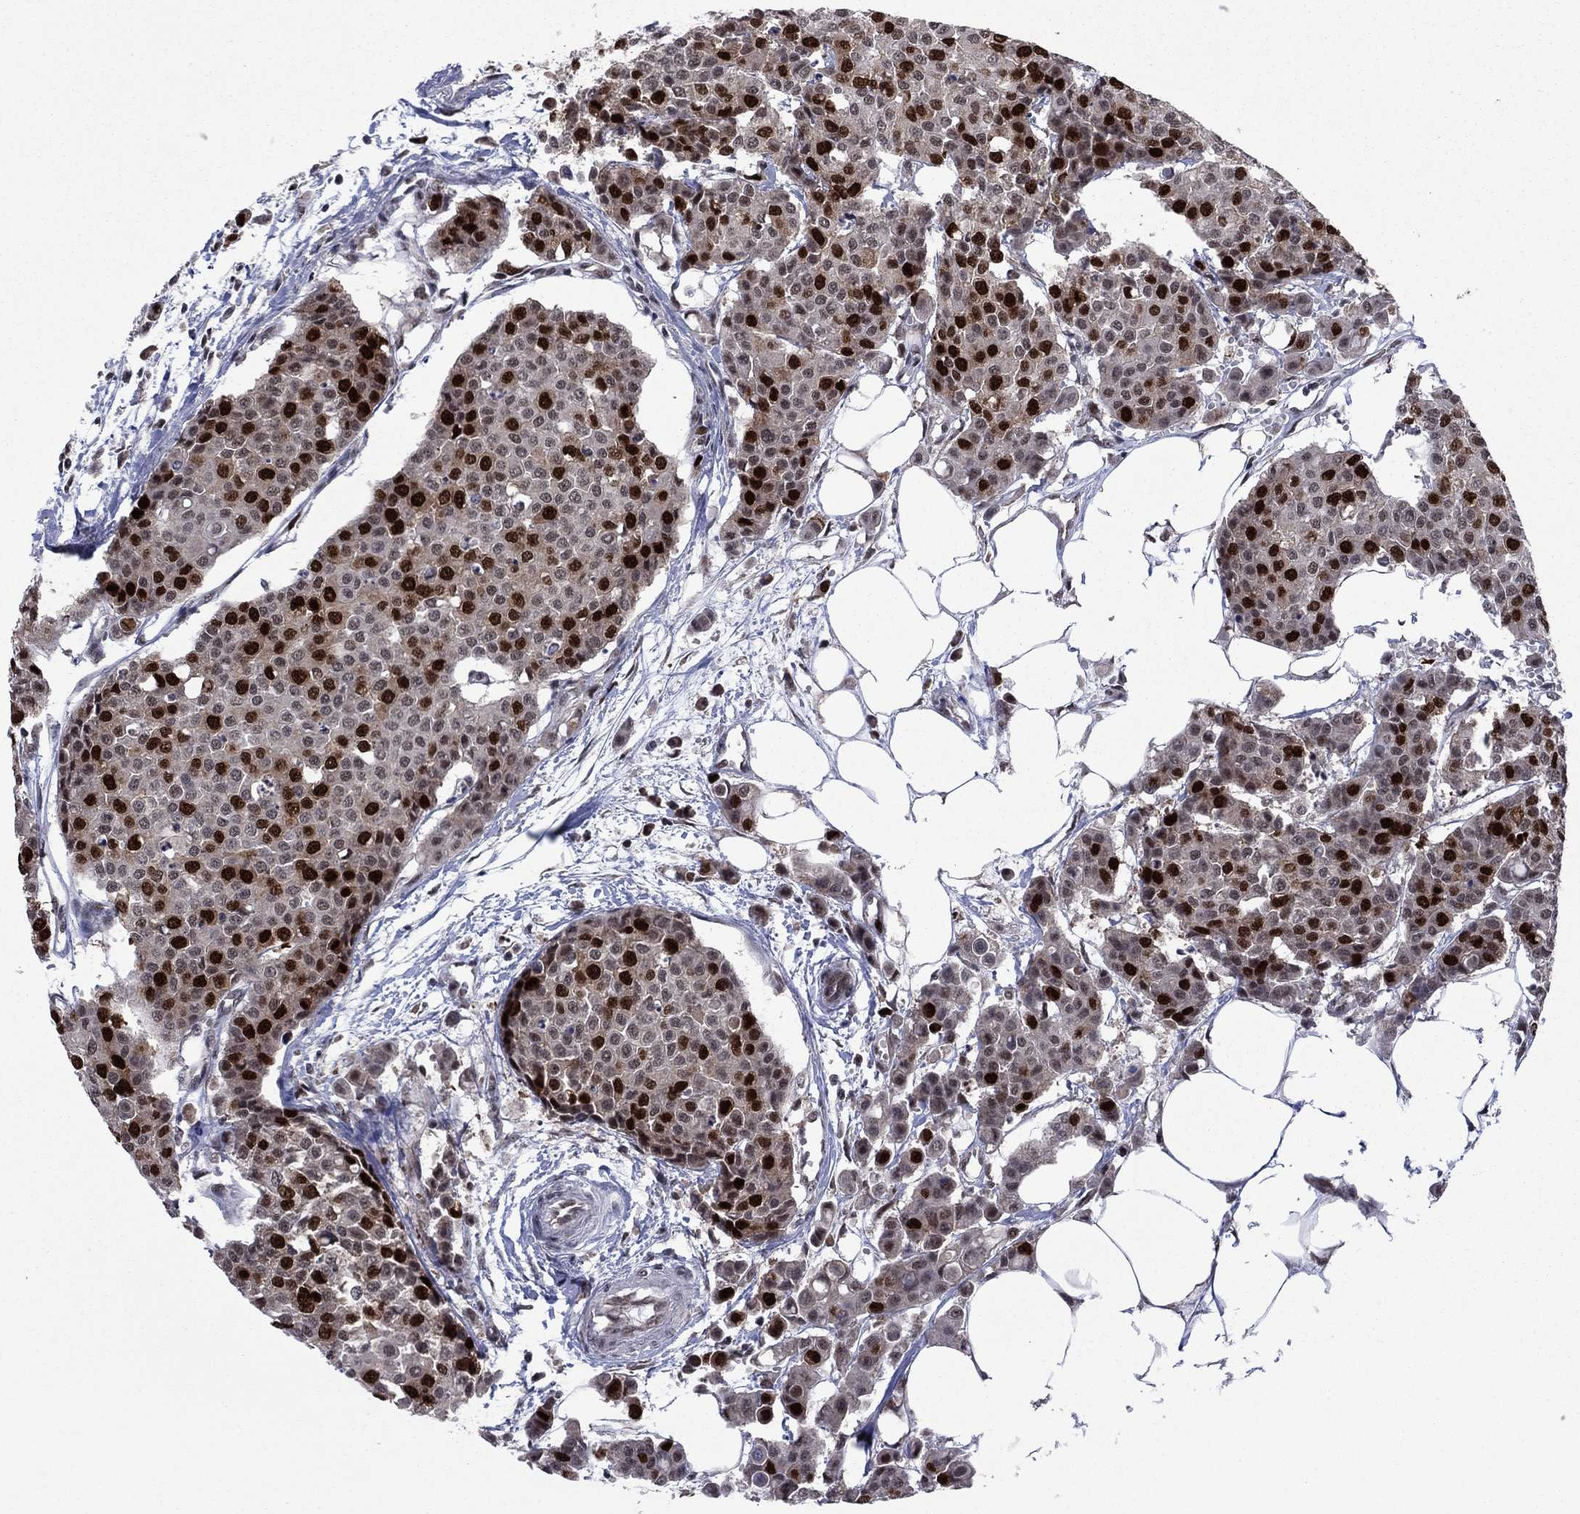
{"staining": {"intensity": "strong", "quantity": "25%-75%", "location": "nuclear"}, "tissue": "carcinoid", "cell_type": "Tumor cells", "image_type": "cancer", "snomed": [{"axis": "morphology", "description": "Carcinoid, malignant, NOS"}, {"axis": "topography", "description": "Colon"}], "caption": "This histopathology image reveals immunohistochemistry staining of malignant carcinoid, with high strong nuclear positivity in about 25%-75% of tumor cells.", "gene": "CDCA5", "patient": {"sex": "male", "age": 81}}